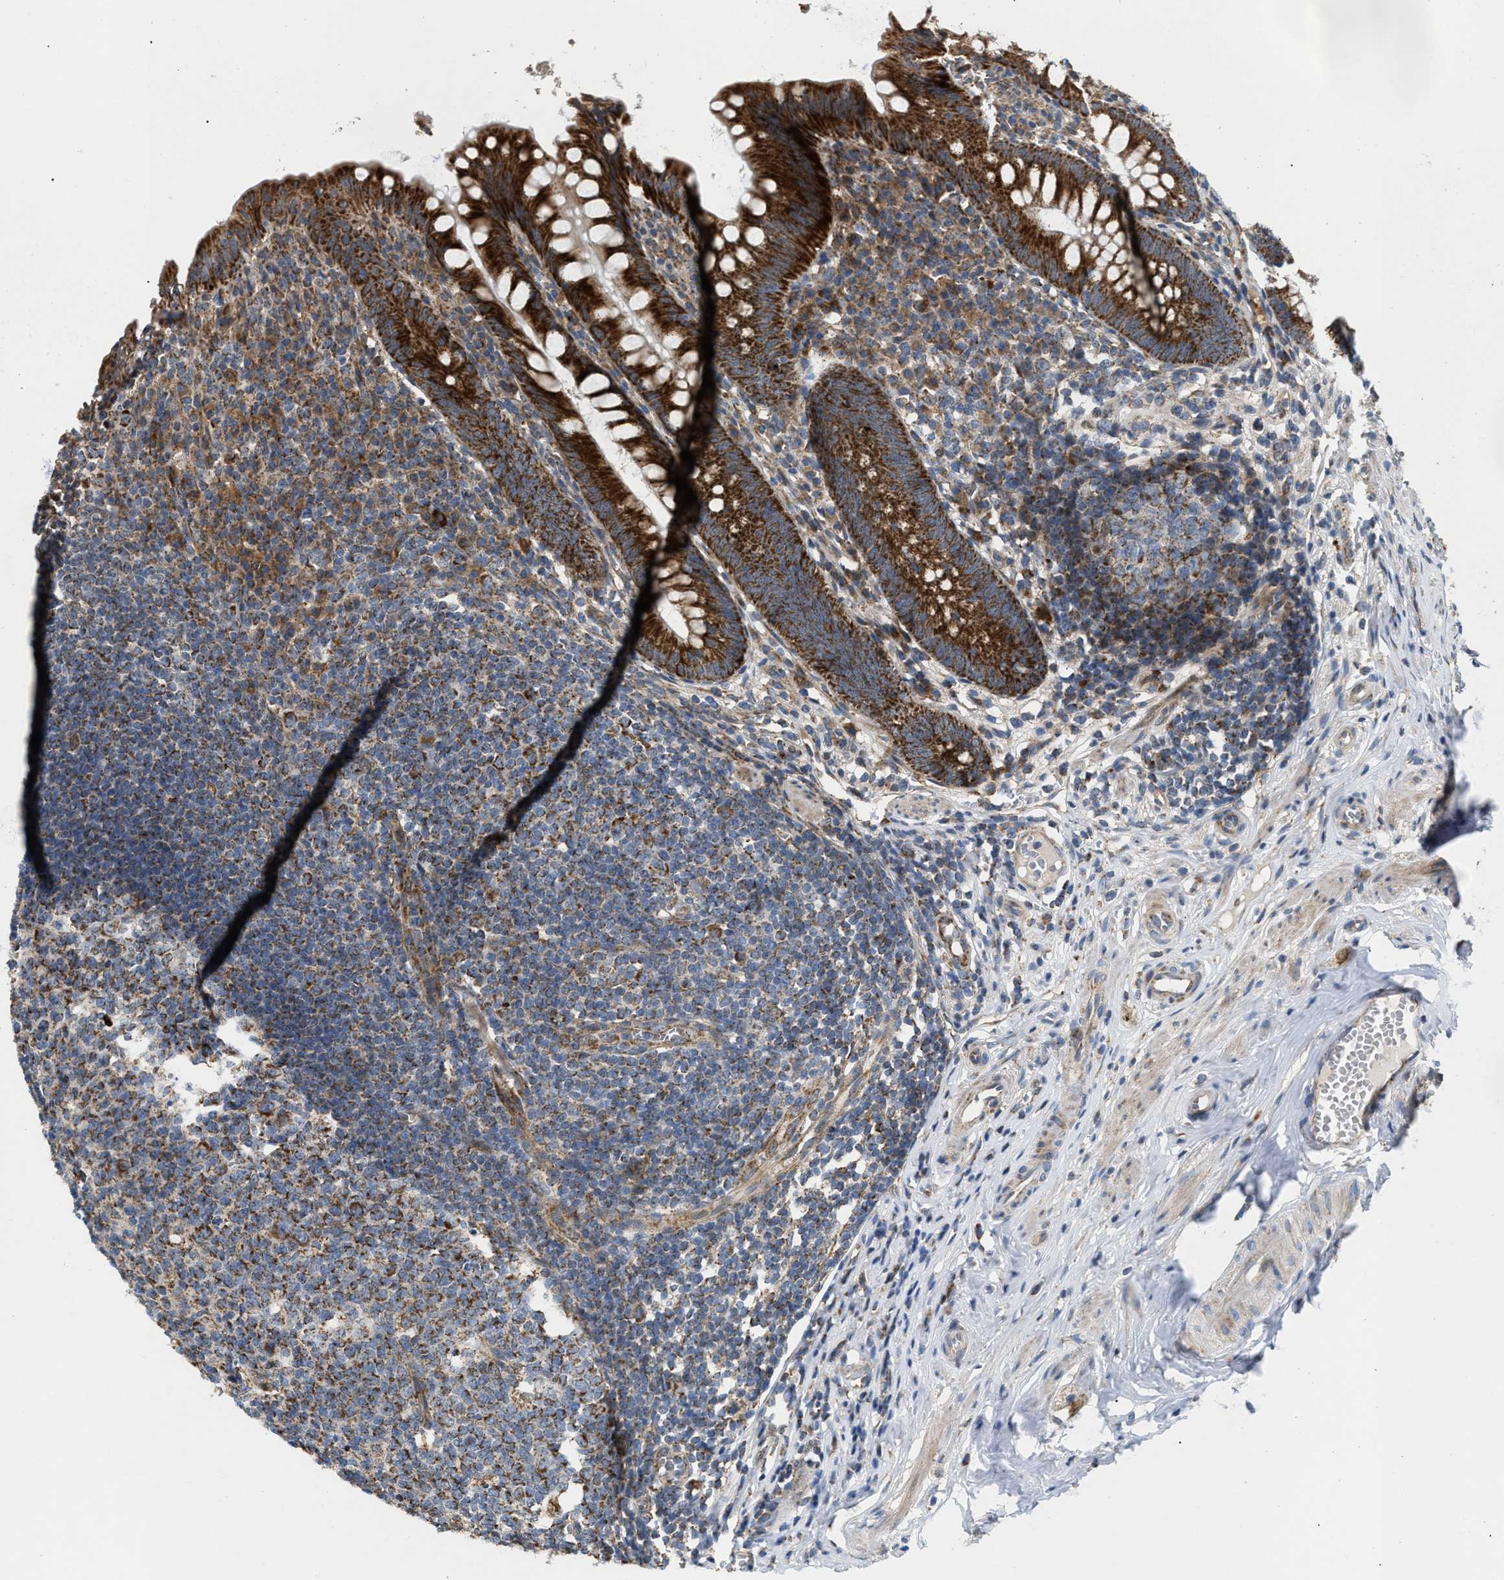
{"staining": {"intensity": "strong", "quantity": ">75%", "location": "cytoplasmic/membranous"}, "tissue": "appendix", "cell_type": "Glandular cells", "image_type": "normal", "snomed": [{"axis": "morphology", "description": "Normal tissue, NOS"}, {"axis": "topography", "description": "Appendix"}], "caption": "Immunohistochemistry (IHC) staining of unremarkable appendix, which exhibits high levels of strong cytoplasmic/membranous positivity in approximately >75% of glandular cells indicating strong cytoplasmic/membranous protein expression. The staining was performed using DAB (3,3'-diaminobenzidine) (brown) for protein detection and nuclei were counterstained in hematoxylin (blue).", "gene": "TACO1", "patient": {"sex": "male", "age": 56}}